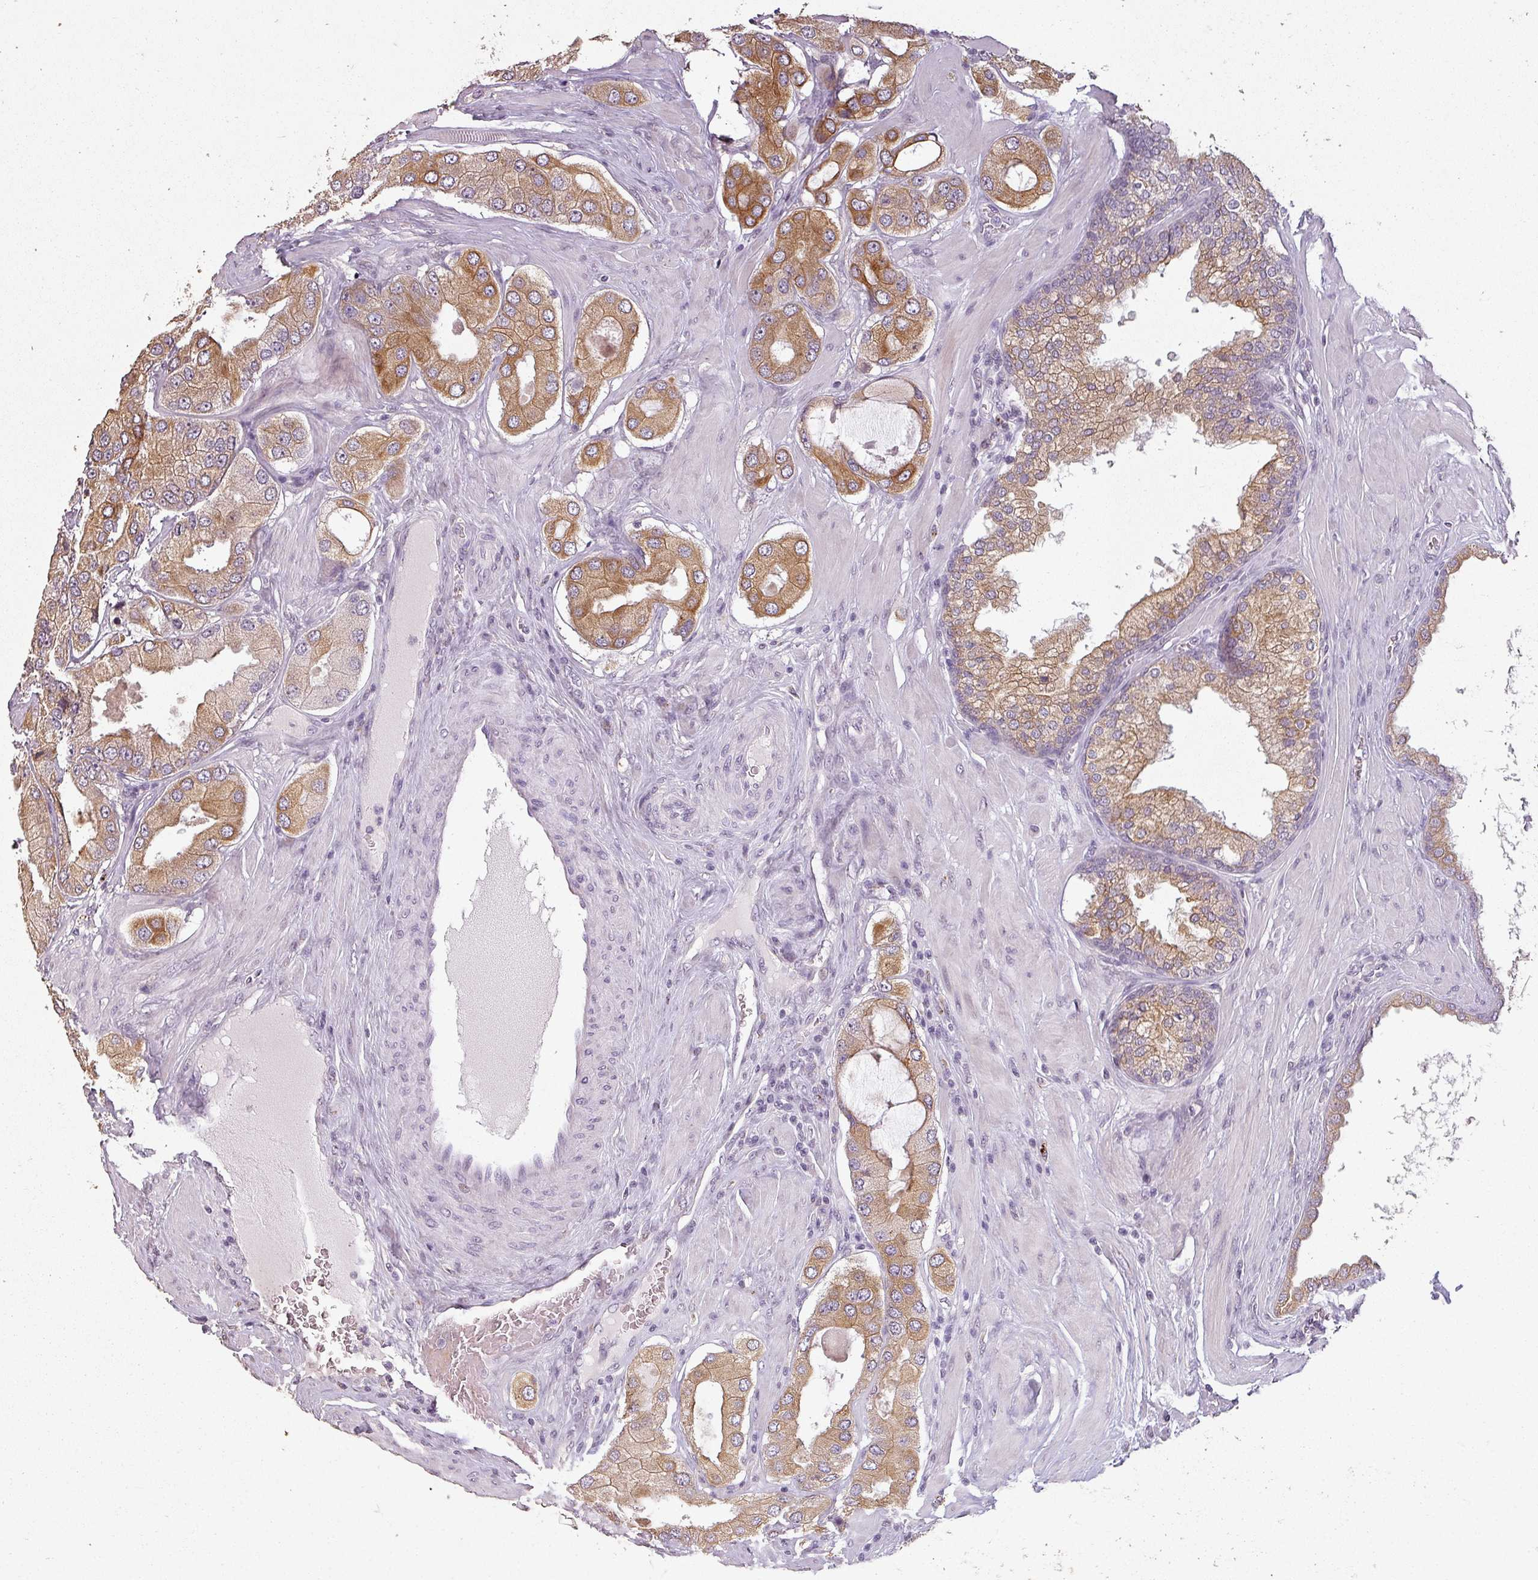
{"staining": {"intensity": "moderate", "quantity": ">75%", "location": "cytoplasmic/membranous"}, "tissue": "prostate cancer", "cell_type": "Tumor cells", "image_type": "cancer", "snomed": [{"axis": "morphology", "description": "Adenocarcinoma, Low grade"}, {"axis": "topography", "description": "Prostate"}], "caption": "This histopathology image exhibits prostate cancer stained with IHC to label a protein in brown. The cytoplasmic/membranous of tumor cells show moderate positivity for the protein. Nuclei are counter-stained blue.", "gene": "LYPLA1", "patient": {"sex": "male", "age": 42}}